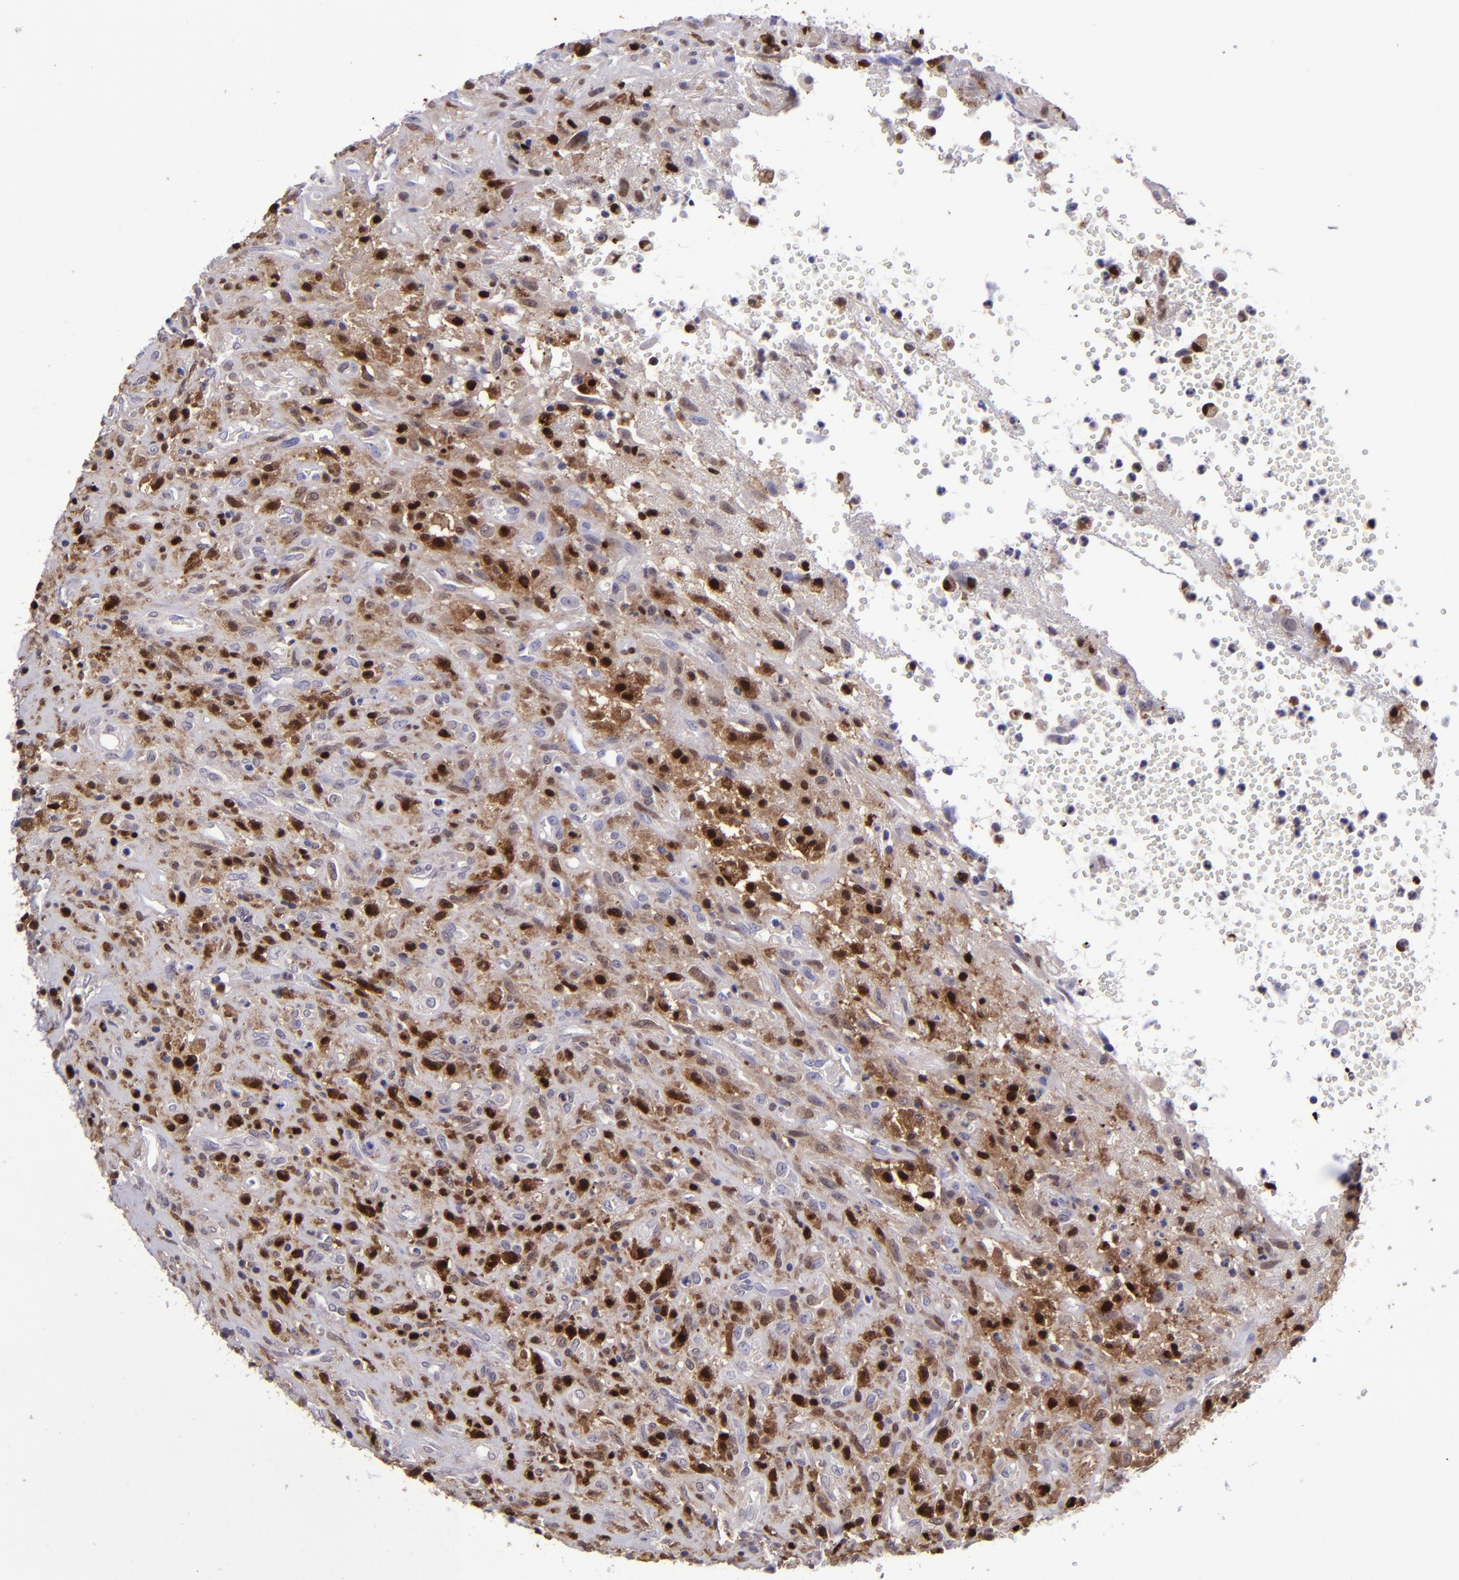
{"staining": {"intensity": "strong", "quantity": "25%-75%", "location": "cytoplasmic/membranous,nuclear"}, "tissue": "glioma", "cell_type": "Tumor cells", "image_type": "cancer", "snomed": [{"axis": "morphology", "description": "Glioma, malignant, High grade"}, {"axis": "topography", "description": "Brain"}], "caption": "Brown immunohistochemical staining in human glioma demonstrates strong cytoplasmic/membranous and nuclear staining in approximately 25%-75% of tumor cells.", "gene": "TYMP", "patient": {"sex": "male", "age": 66}}